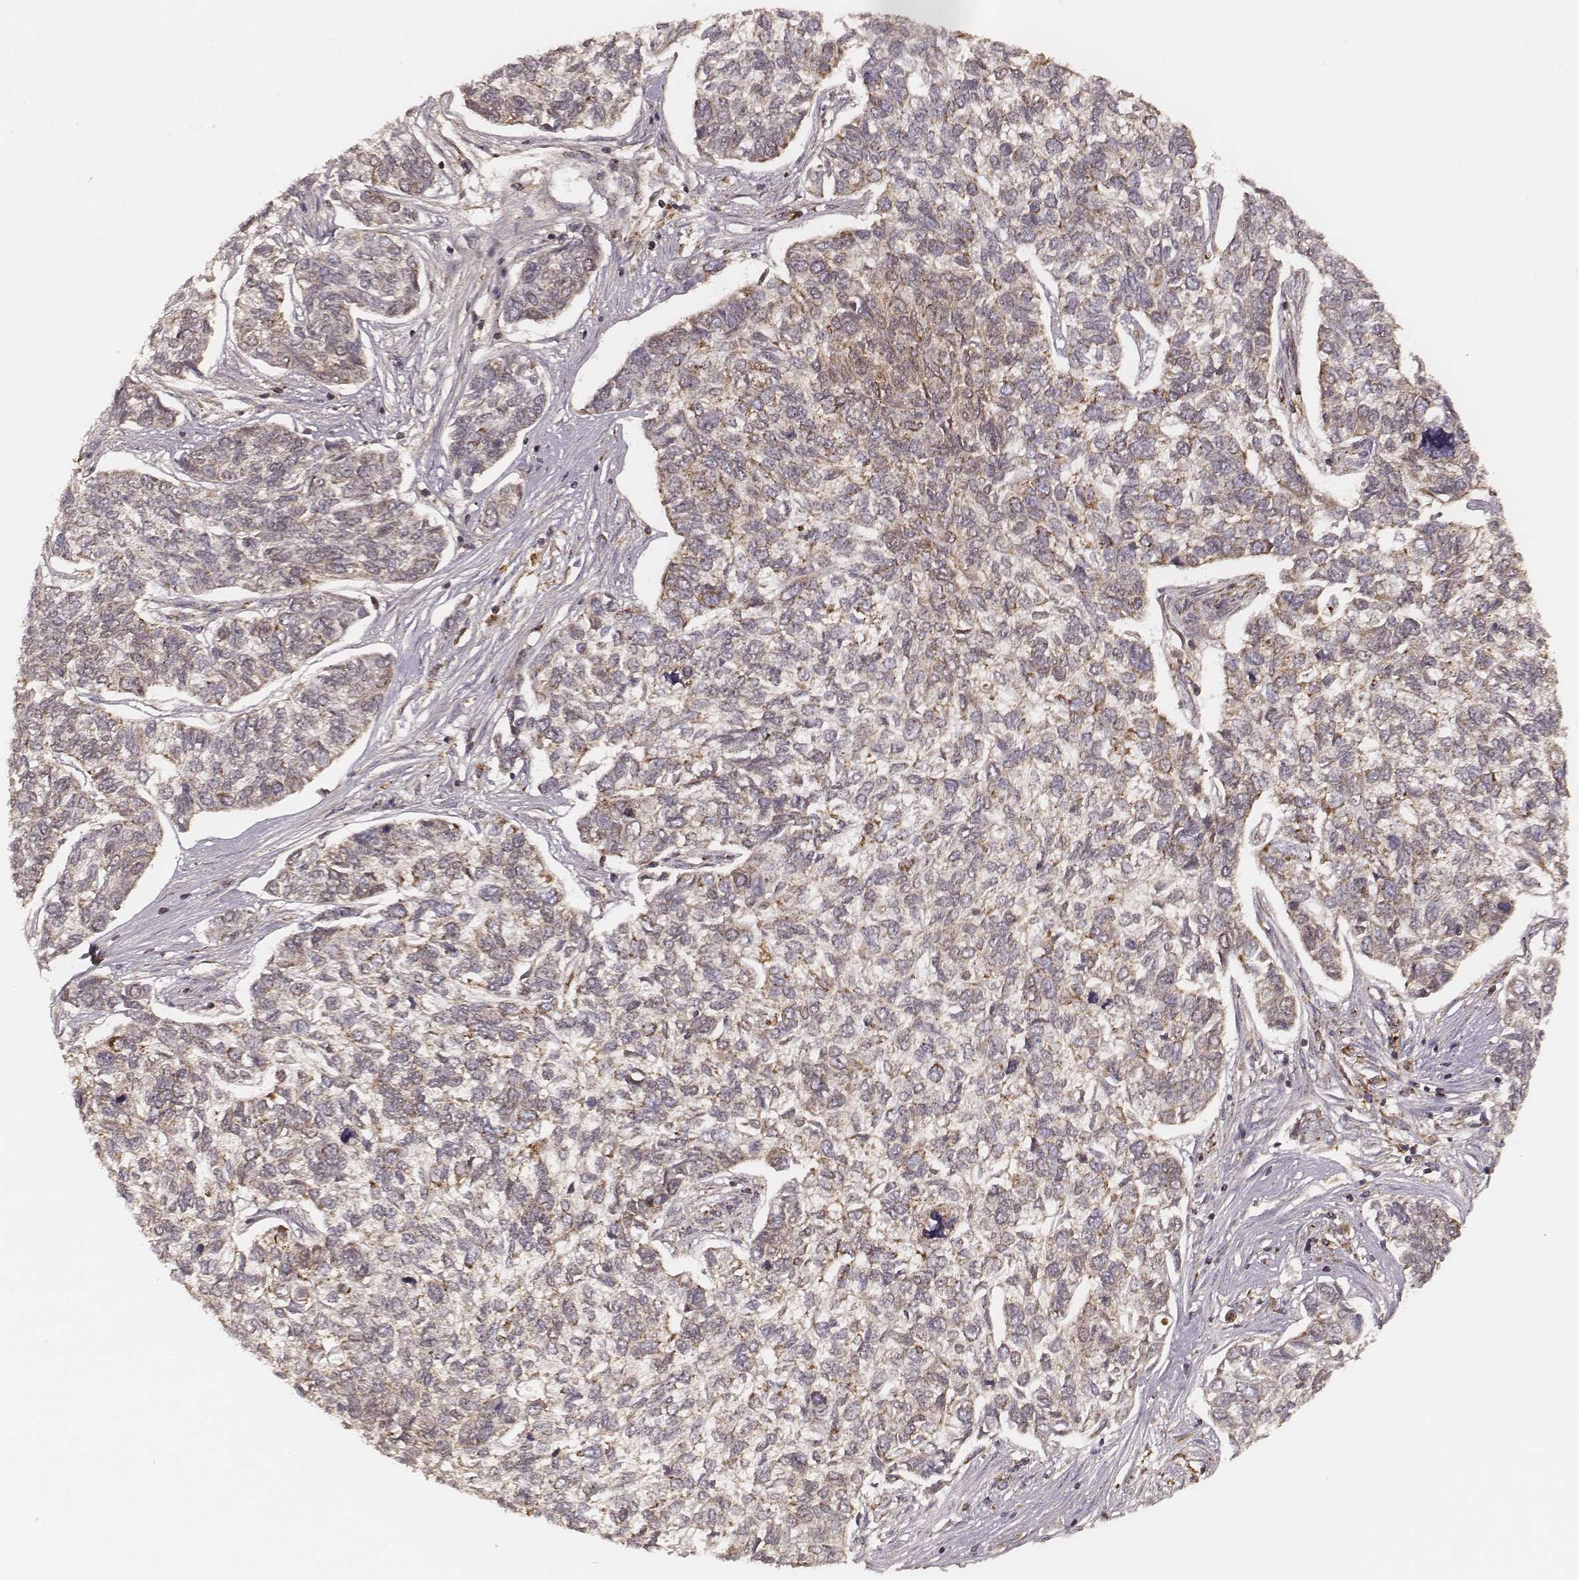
{"staining": {"intensity": "weak", "quantity": "<25%", "location": "cytoplasmic/membranous"}, "tissue": "skin cancer", "cell_type": "Tumor cells", "image_type": "cancer", "snomed": [{"axis": "morphology", "description": "Basal cell carcinoma"}, {"axis": "topography", "description": "Skin"}], "caption": "A micrograph of basal cell carcinoma (skin) stained for a protein reveals no brown staining in tumor cells.", "gene": "CS", "patient": {"sex": "female", "age": 65}}